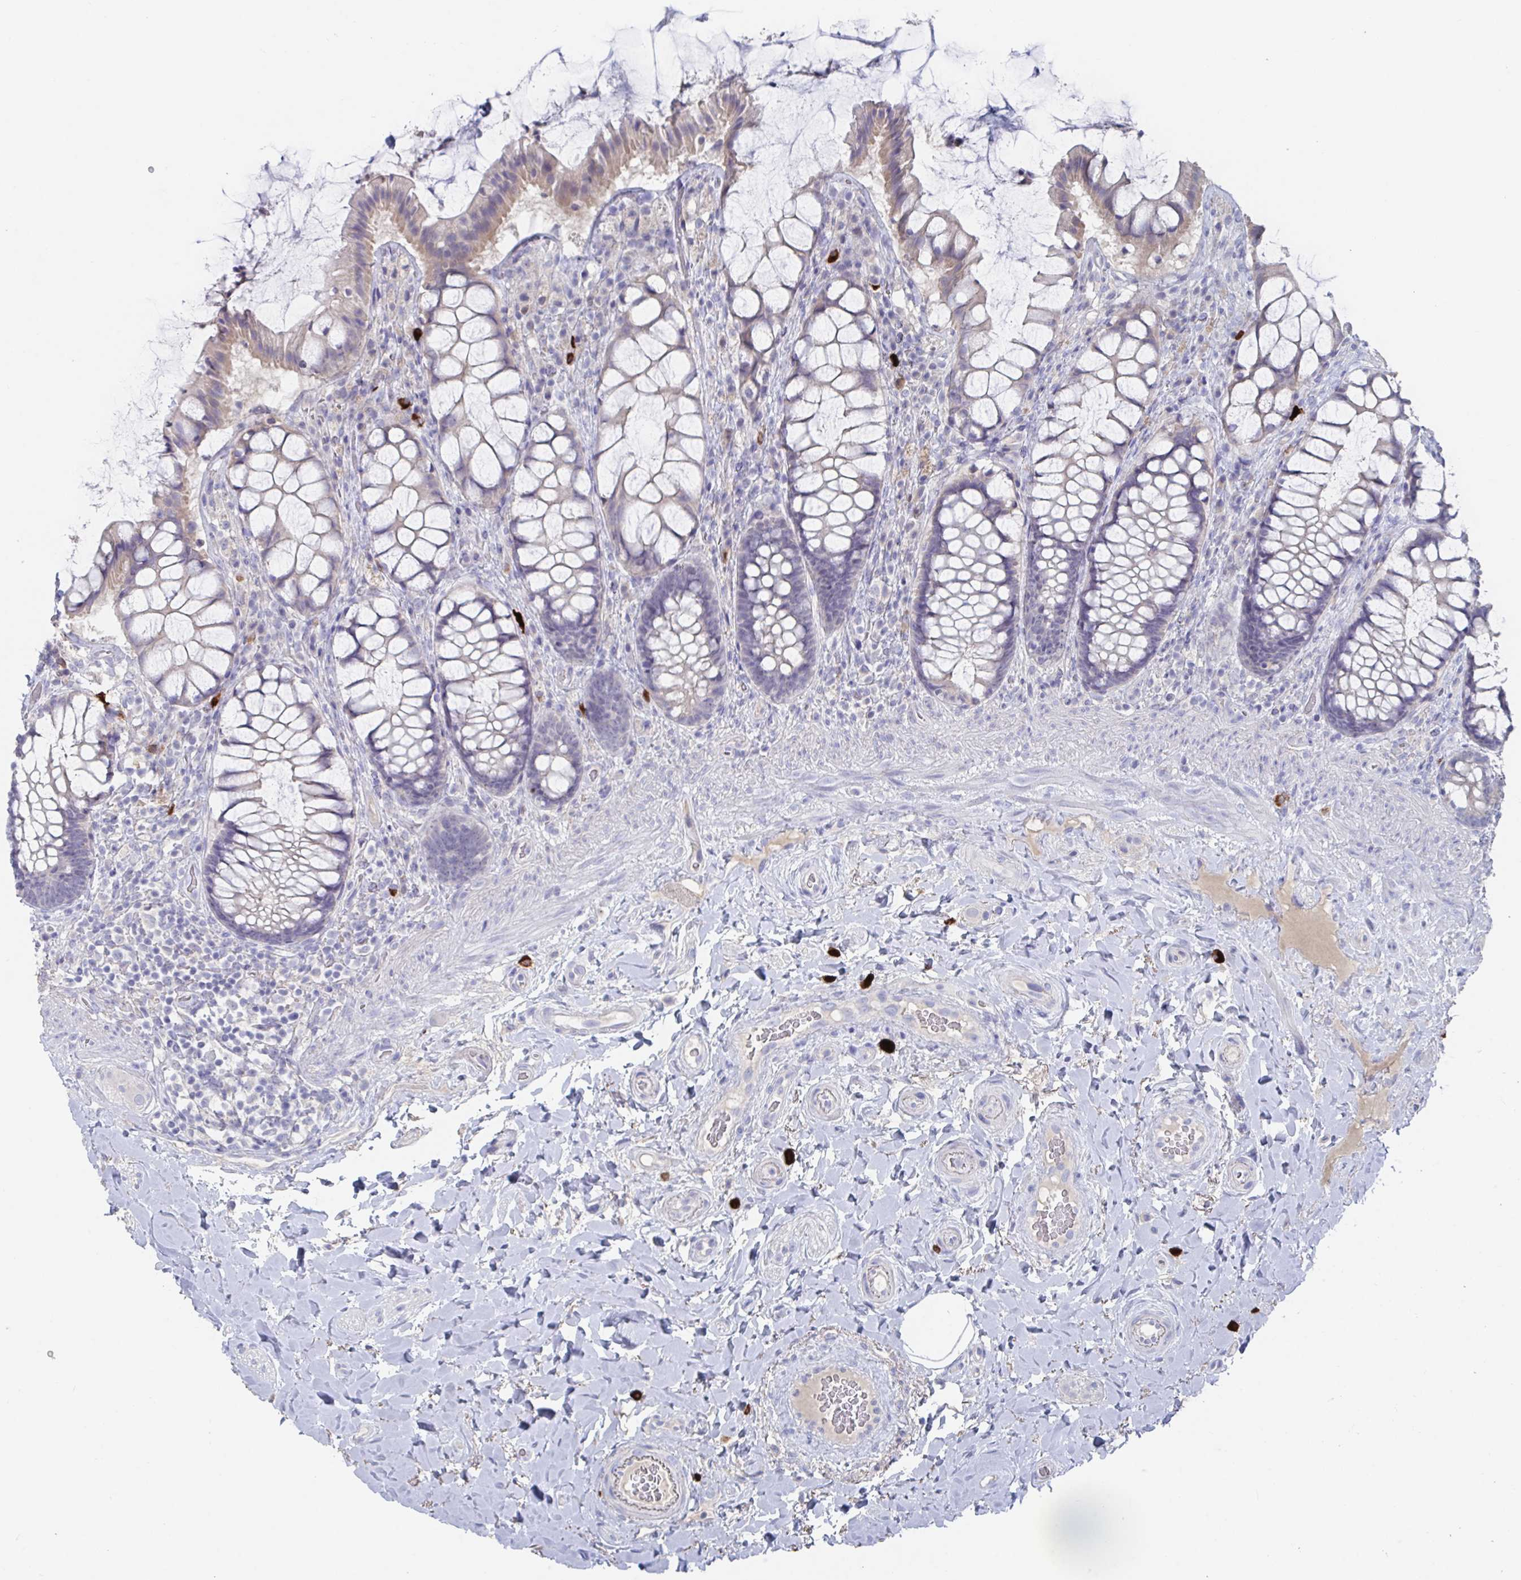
{"staining": {"intensity": "weak", "quantity": "<25%", "location": "cytoplasmic/membranous"}, "tissue": "rectum", "cell_type": "Glandular cells", "image_type": "normal", "snomed": [{"axis": "morphology", "description": "Normal tissue, NOS"}, {"axis": "topography", "description": "Rectum"}], "caption": "Immunohistochemistry image of benign rectum stained for a protein (brown), which exhibits no staining in glandular cells.", "gene": "KCNK5", "patient": {"sex": "female", "age": 58}}